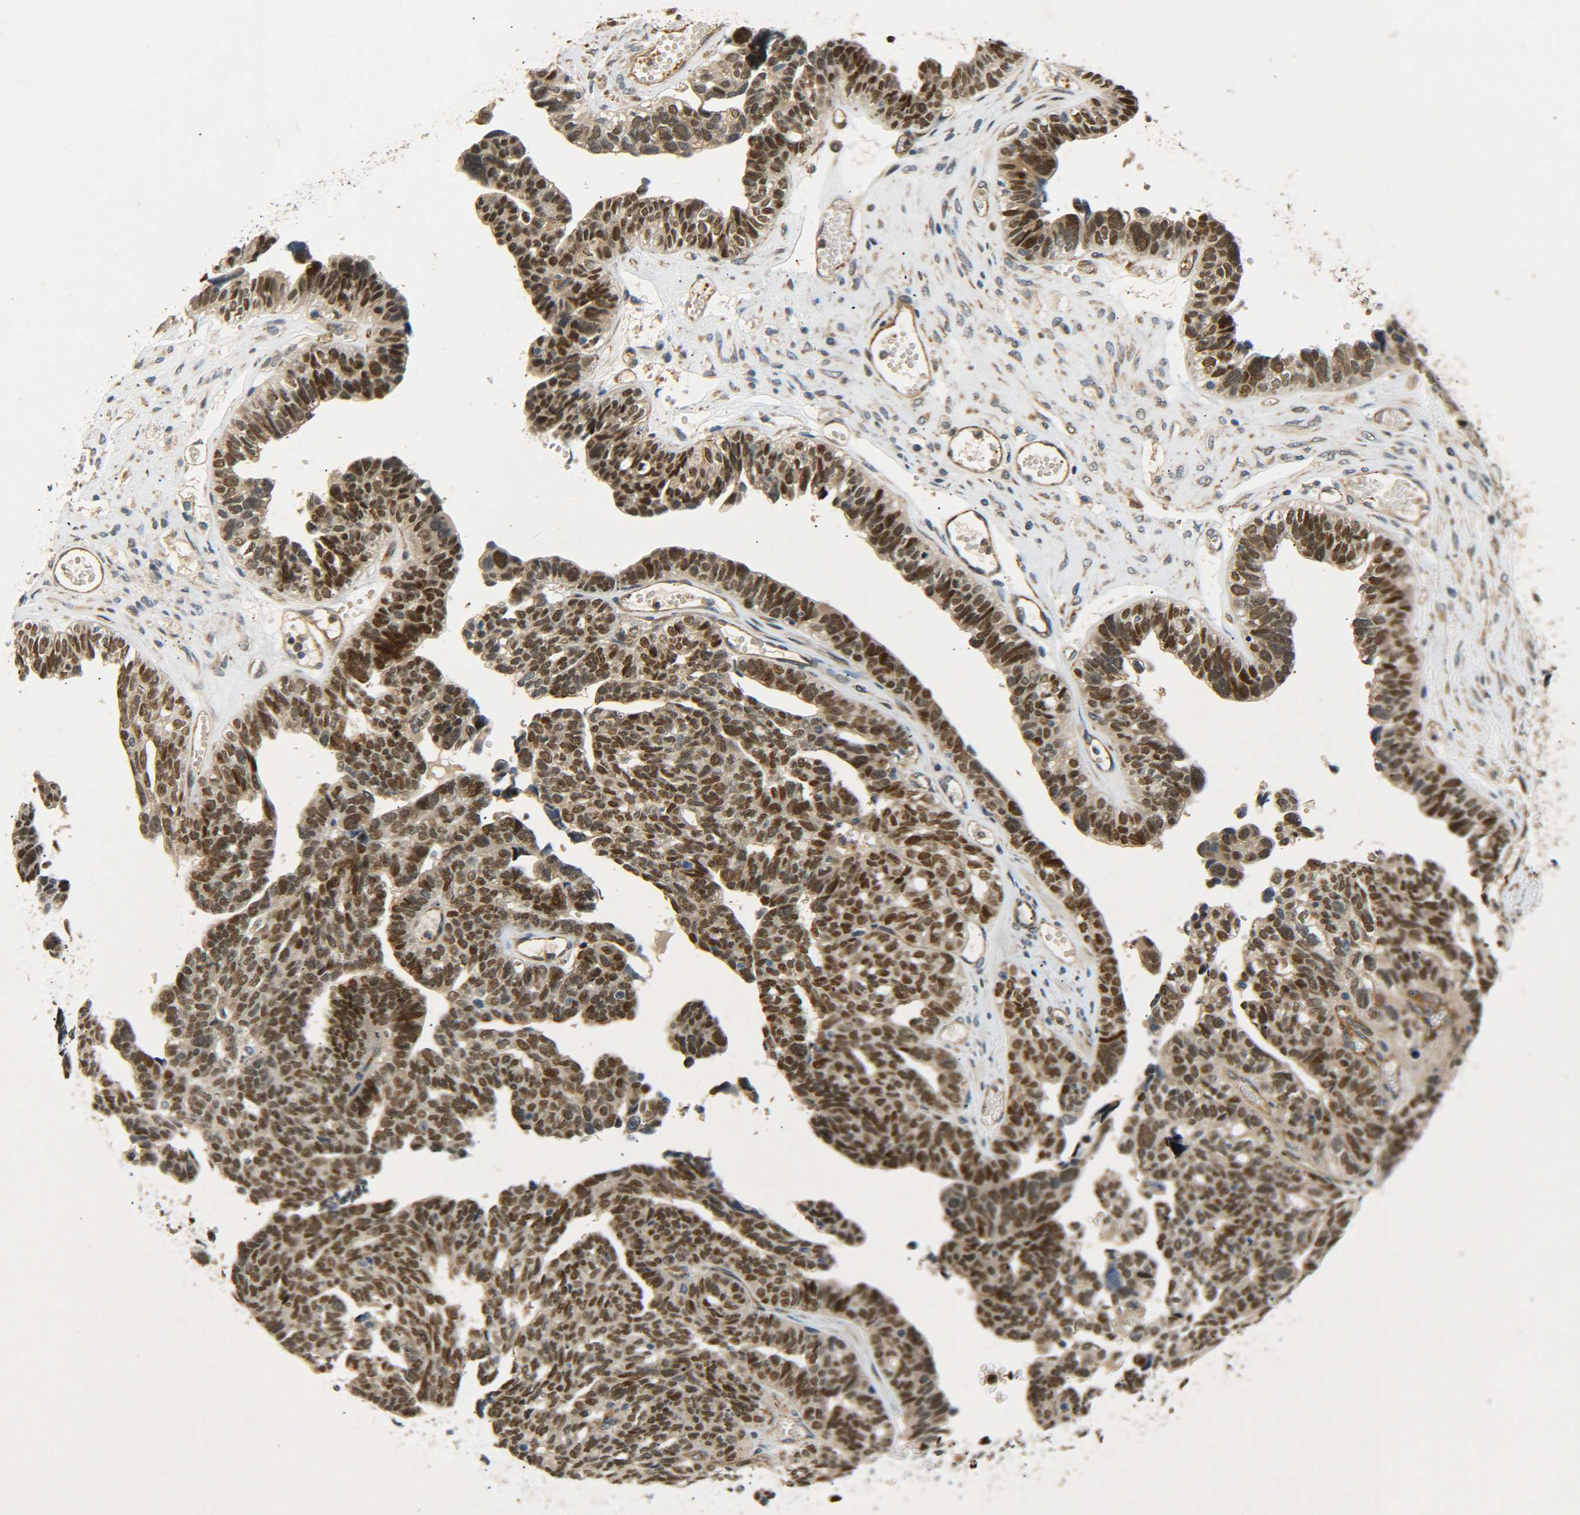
{"staining": {"intensity": "moderate", "quantity": ">75%", "location": "nuclear"}, "tissue": "ovarian cancer", "cell_type": "Tumor cells", "image_type": "cancer", "snomed": [{"axis": "morphology", "description": "Cystadenocarcinoma, serous, NOS"}, {"axis": "topography", "description": "Ovary"}], "caption": "Immunohistochemistry (IHC) (DAB) staining of ovarian serous cystadenocarcinoma reveals moderate nuclear protein expression in about >75% of tumor cells.", "gene": "MEIS1", "patient": {"sex": "female", "age": 79}}